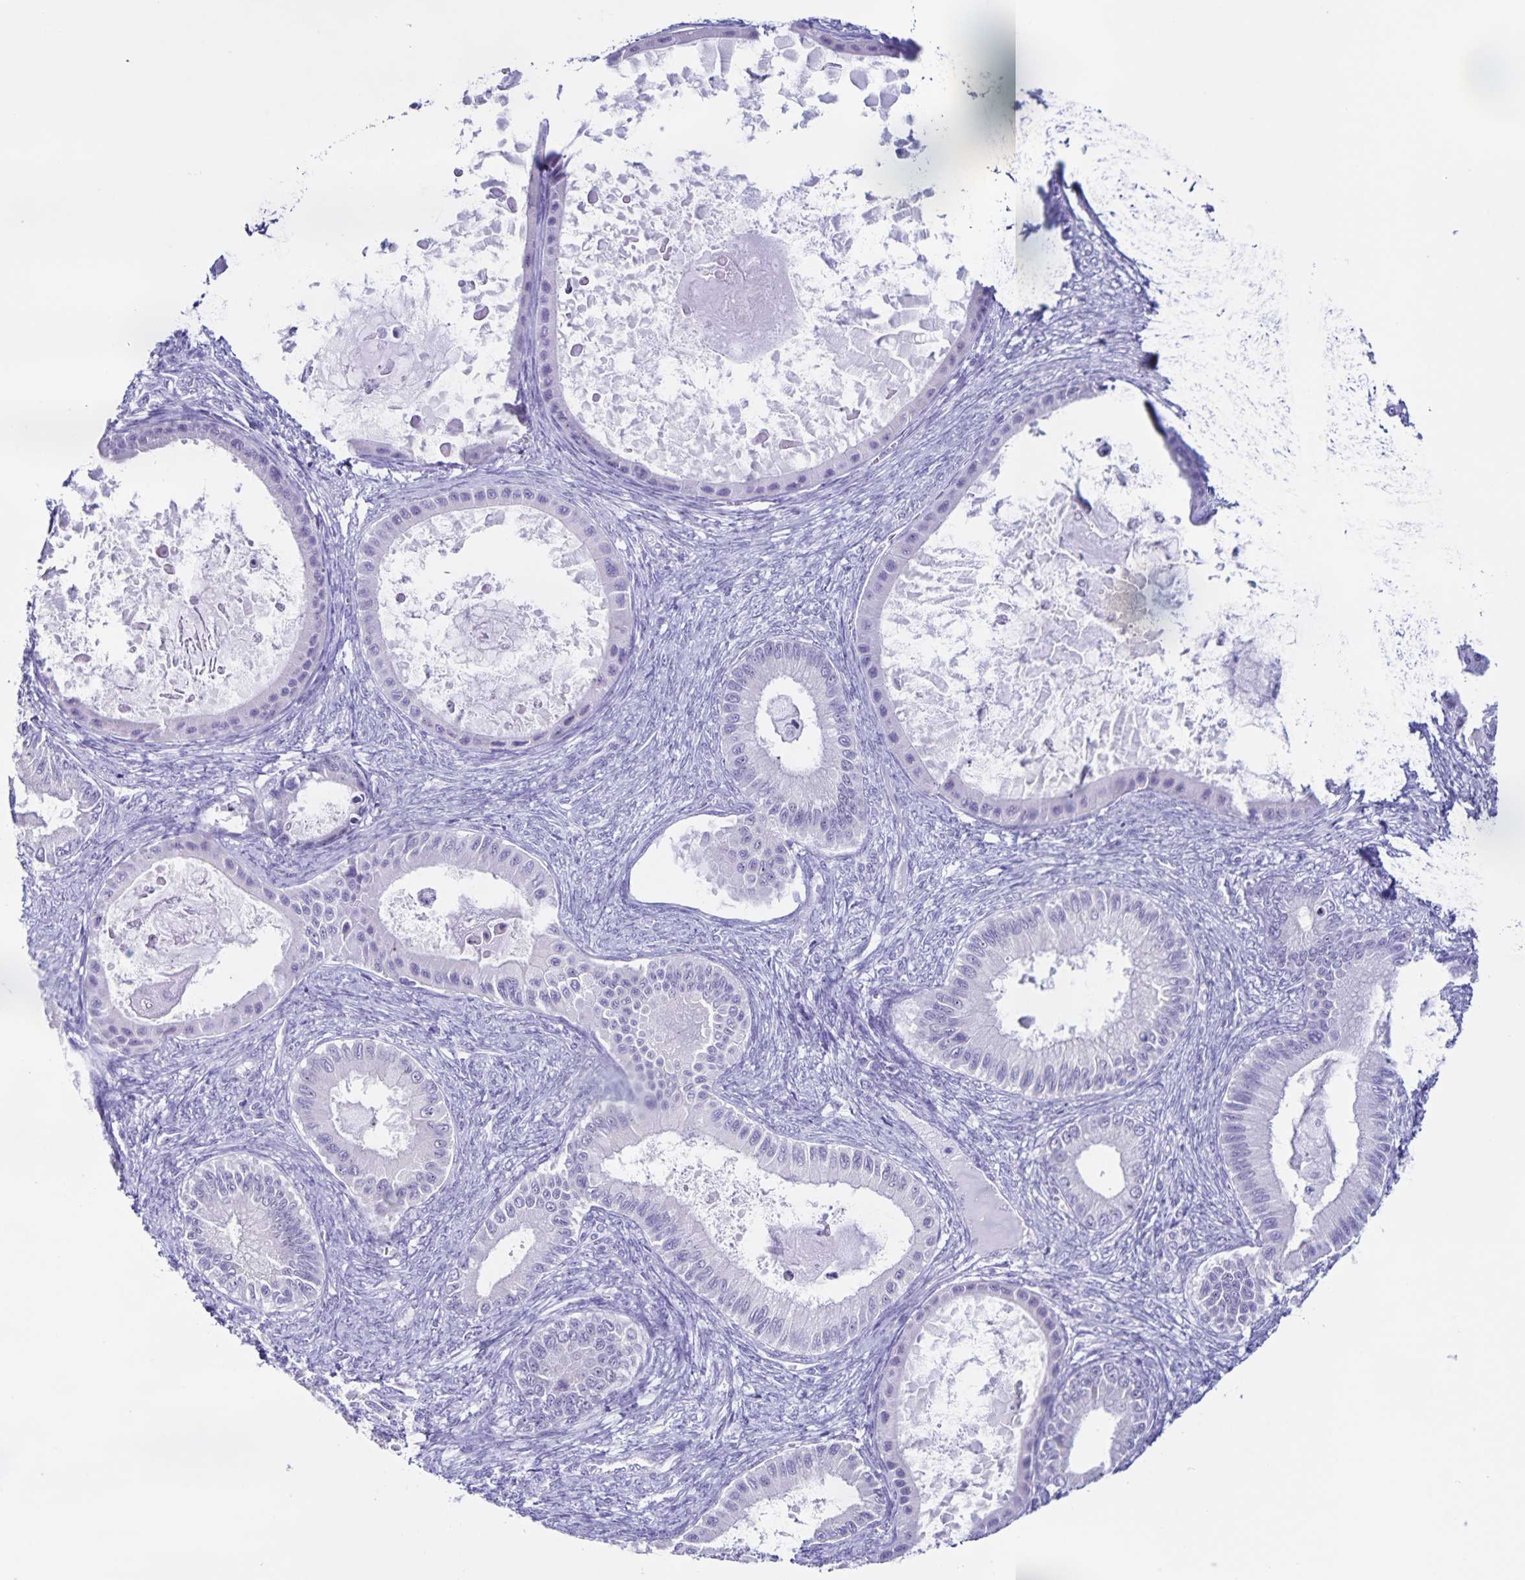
{"staining": {"intensity": "negative", "quantity": "none", "location": "none"}, "tissue": "ovarian cancer", "cell_type": "Tumor cells", "image_type": "cancer", "snomed": [{"axis": "morphology", "description": "Cystadenocarcinoma, mucinous, NOS"}, {"axis": "topography", "description": "Ovary"}], "caption": "Immunohistochemistry micrograph of ovarian cancer stained for a protein (brown), which exhibits no positivity in tumor cells.", "gene": "FAM170A", "patient": {"sex": "female", "age": 64}}